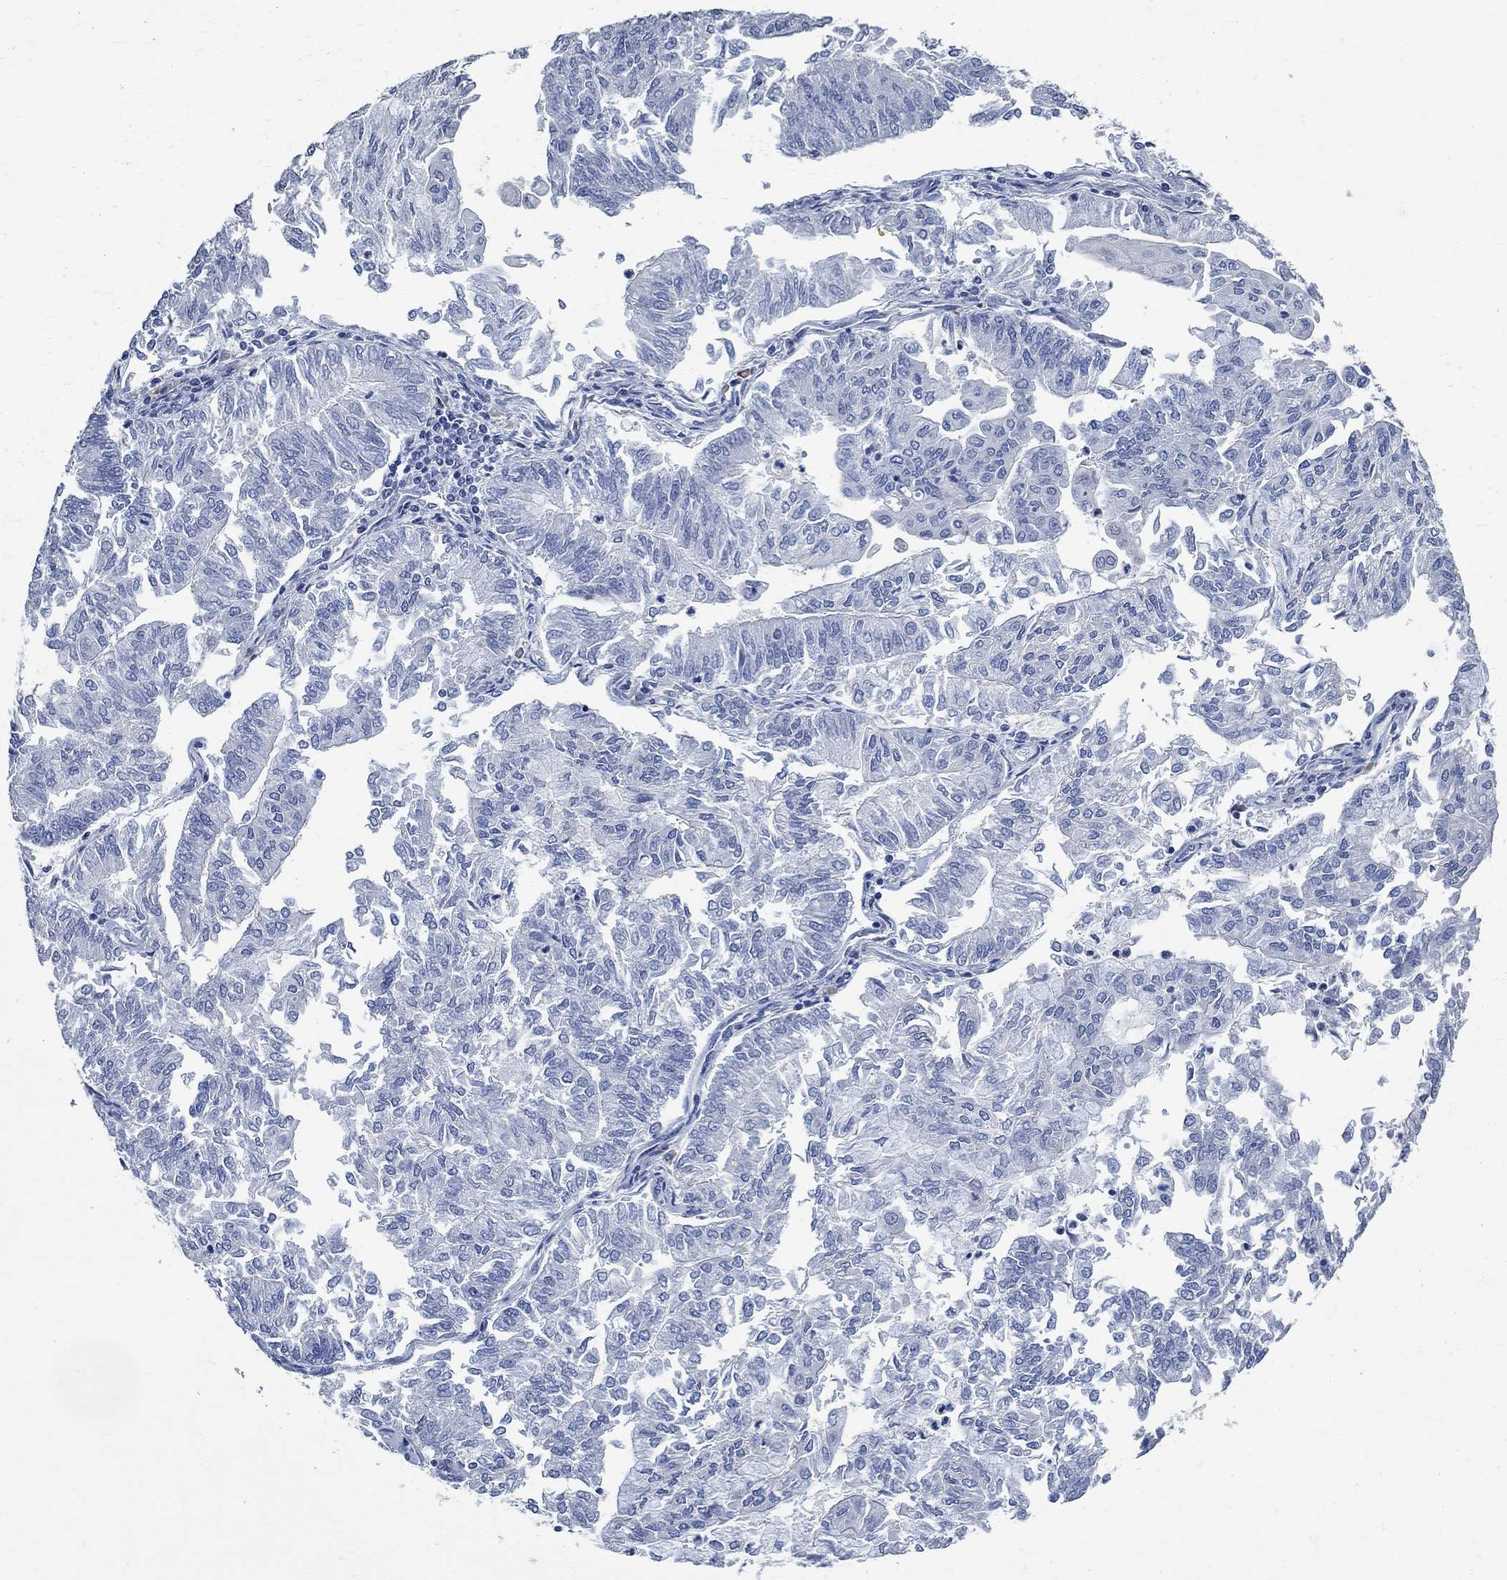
{"staining": {"intensity": "negative", "quantity": "none", "location": "none"}, "tissue": "endometrial cancer", "cell_type": "Tumor cells", "image_type": "cancer", "snomed": [{"axis": "morphology", "description": "Adenocarcinoma, NOS"}, {"axis": "topography", "description": "Endometrium"}], "caption": "Protein analysis of endometrial cancer (adenocarcinoma) displays no significant expression in tumor cells.", "gene": "PRX", "patient": {"sex": "female", "age": 59}}